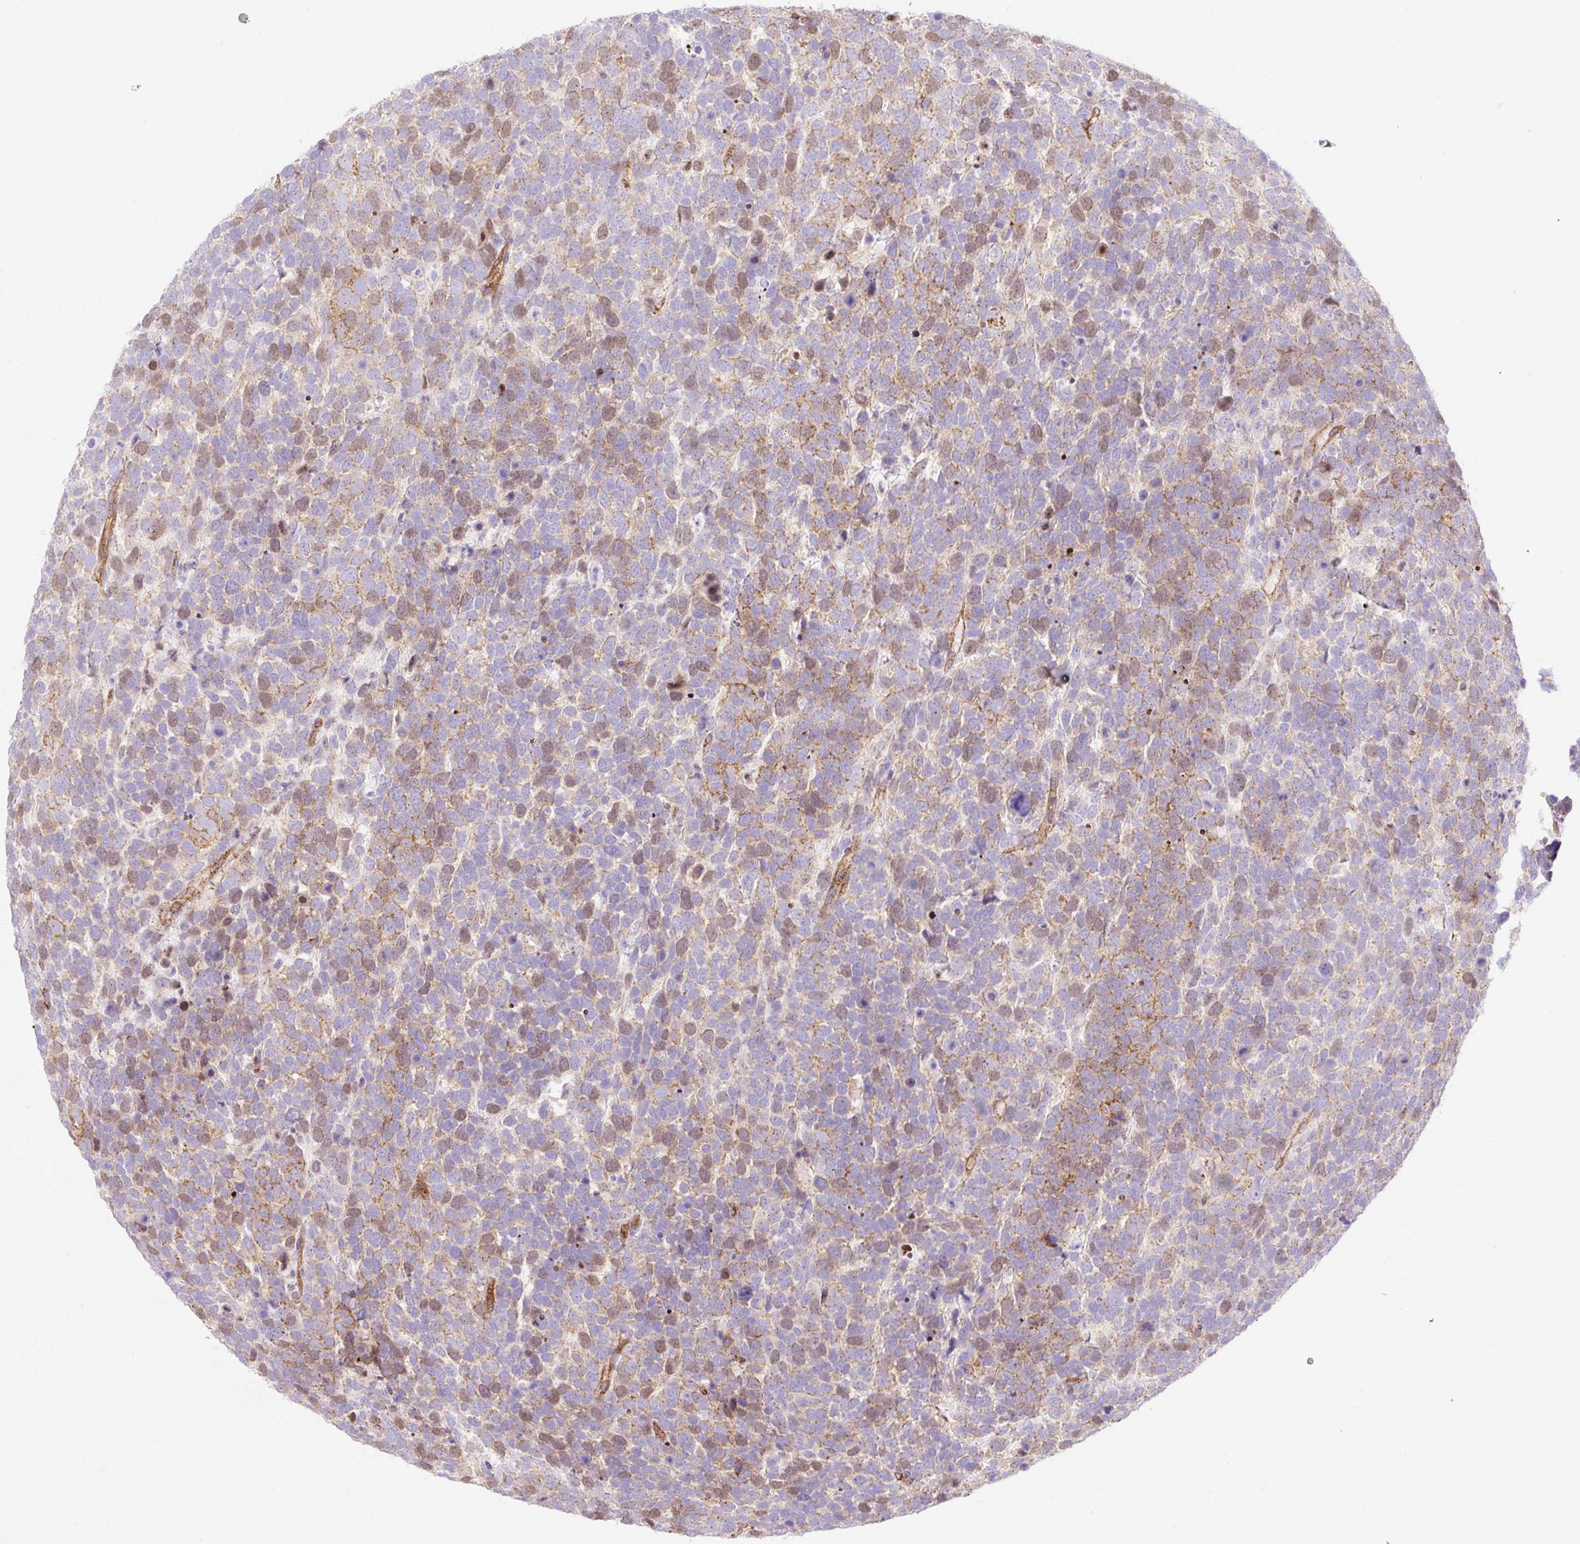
{"staining": {"intensity": "moderate", "quantity": "25%-75%", "location": "cytoplasmic/membranous"}, "tissue": "urothelial cancer", "cell_type": "Tumor cells", "image_type": "cancer", "snomed": [{"axis": "morphology", "description": "Urothelial carcinoma, High grade"}, {"axis": "topography", "description": "Urinary bladder"}], "caption": "Immunohistochemical staining of human urothelial cancer exhibits medium levels of moderate cytoplasmic/membranous protein expression in about 25%-75% of tumor cells.", "gene": "HIP1R", "patient": {"sex": "female", "age": 82}}